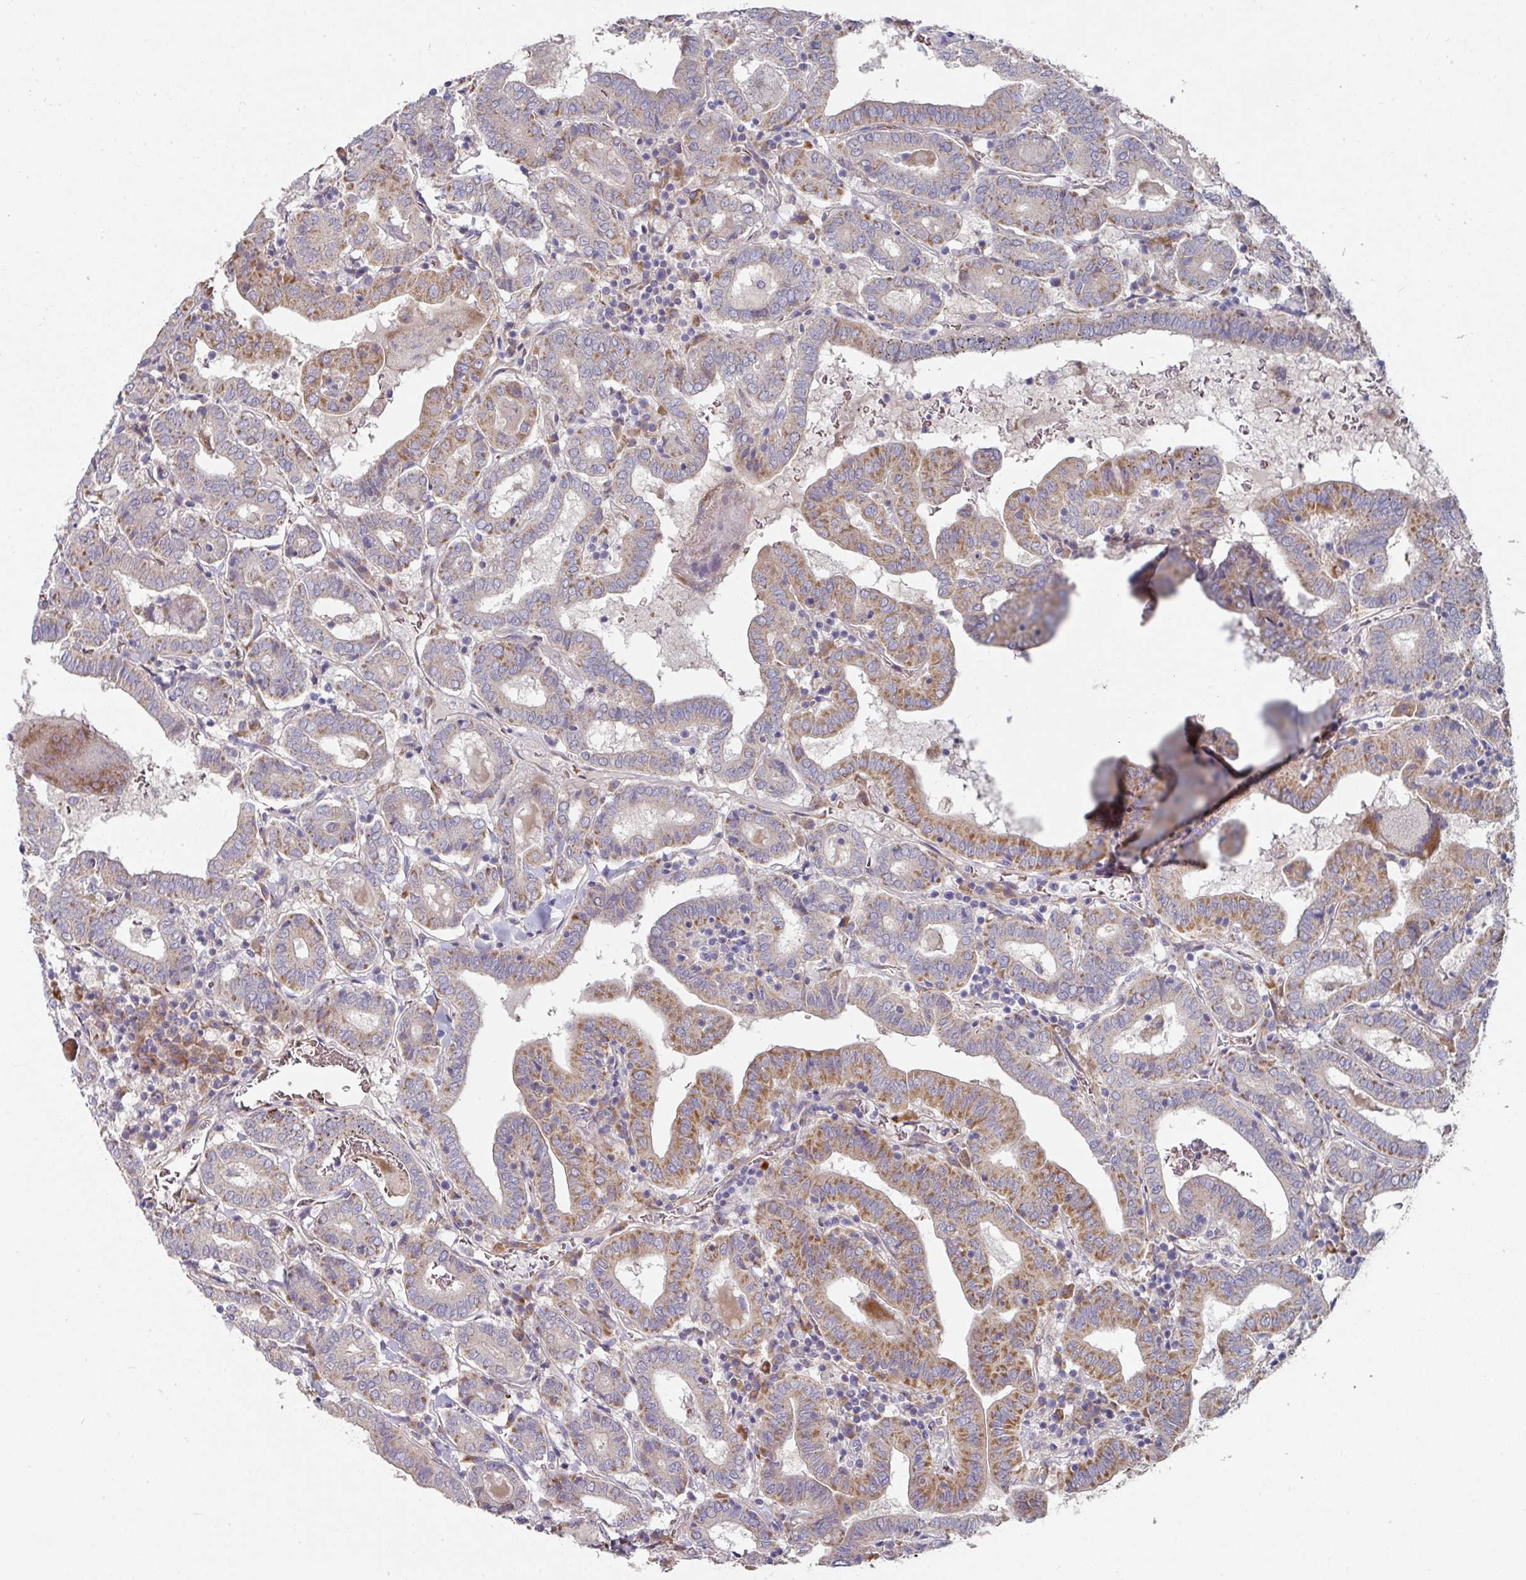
{"staining": {"intensity": "moderate", "quantity": ">75%", "location": "cytoplasmic/membranous"}, "tissue": "thyroid cancer", "cell_type": "Tumor cells", "image_type": "cancer", "snomed": [{"axis": "morphology", "description": "Papillary adenocarcinoma, NOS"}, {"axis": "topography", "description": "Thyroid gland"}], "caption": "Immunohistochemistry (IHC) staining of papillary adenocarcinoma (thyroid), which displays medium levels of moderate cytoplasmic/membranous staining in about >75% of tumor cells indicating moderate cytoplasmic/membranous protein staining. The staining was performed using DAB (brown) for protein detection and nuclei were counterstained in hematoxylin (blue).", "gene": "PYROXD2", "patient": {"sex": "female", "age": 72}}